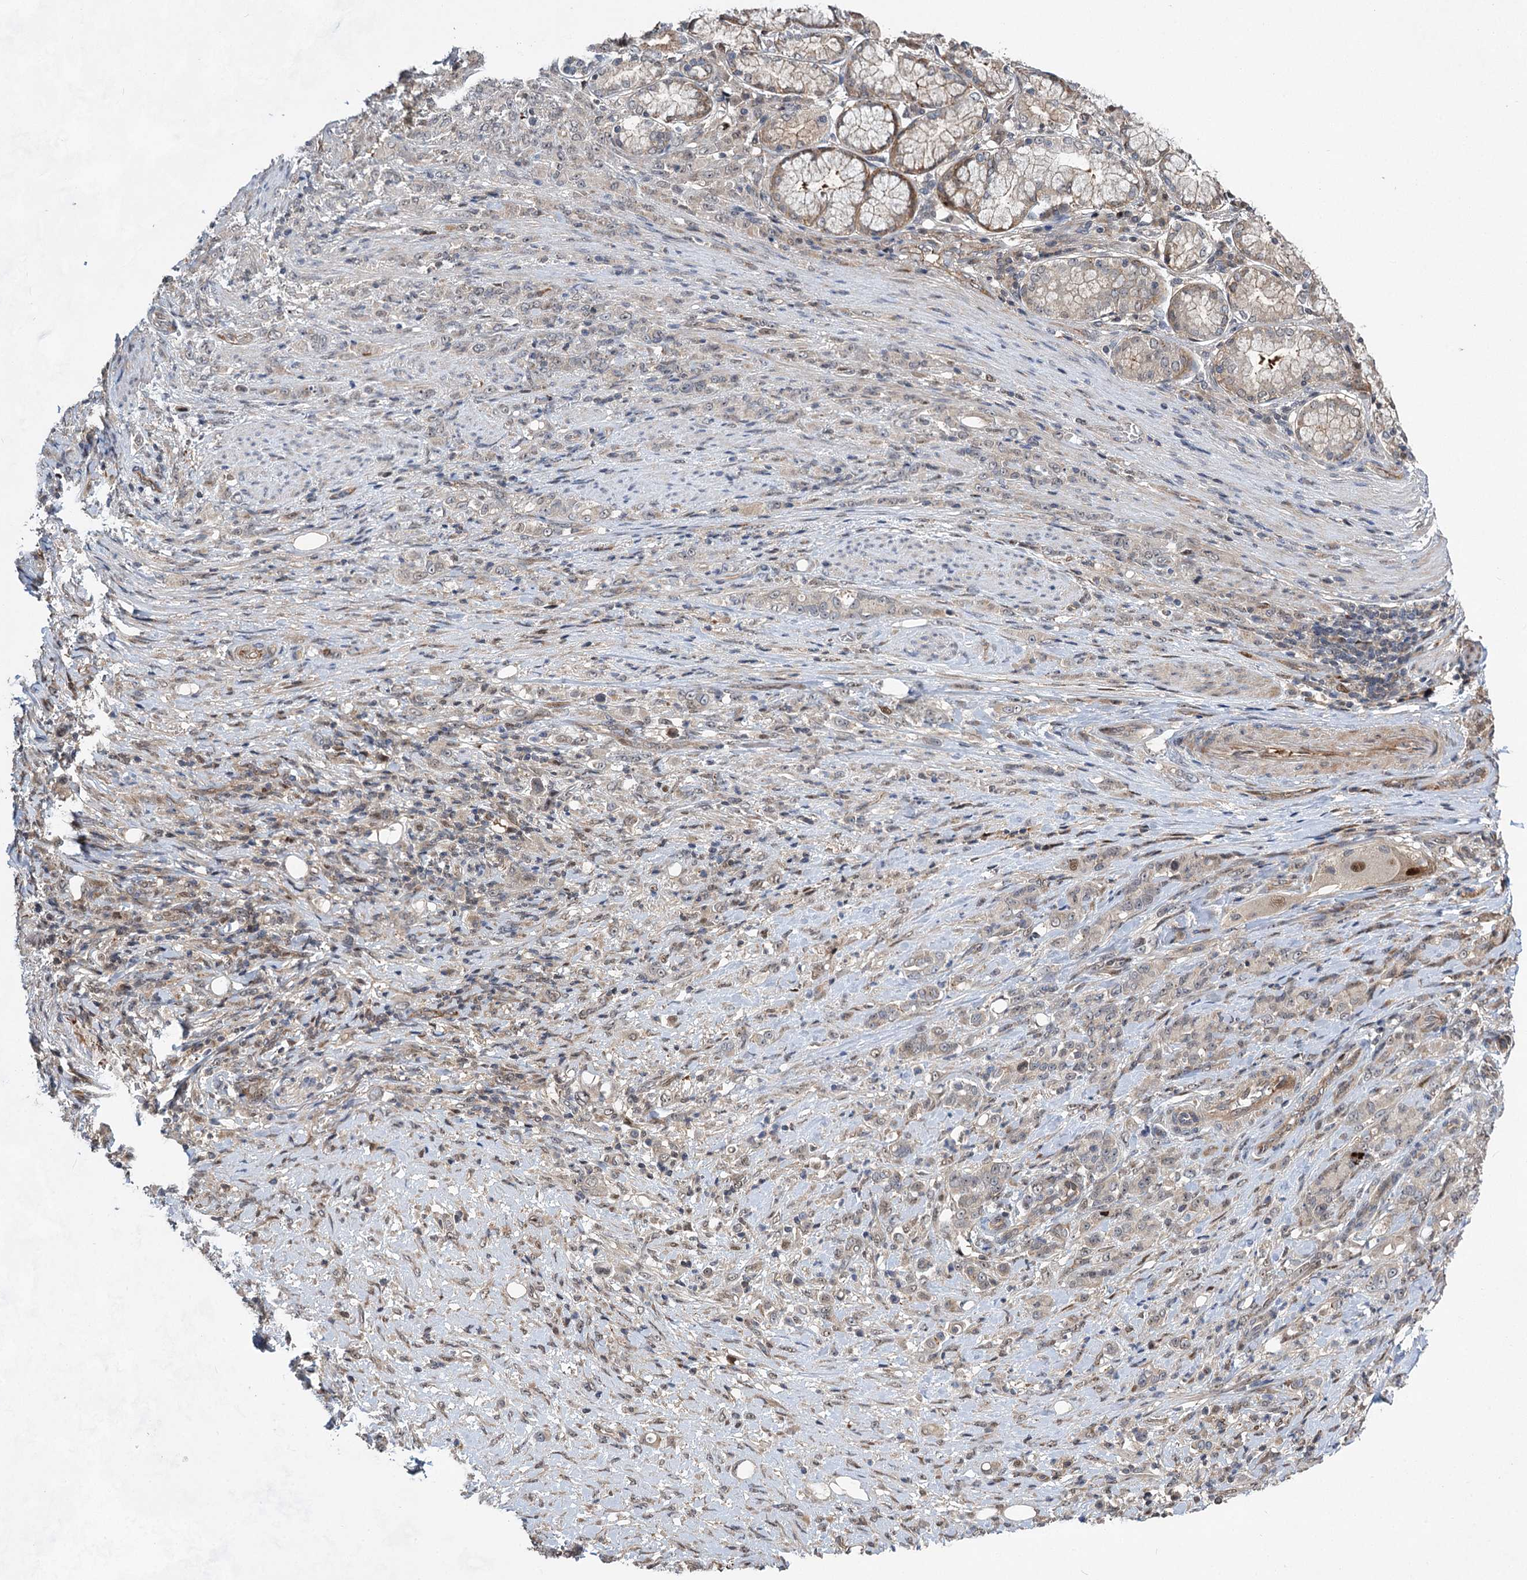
{"staining": {"intensity": "negative", "quantity": "none", "location": "none"}, "tissue": "stomach cancer", "cell_type": "Tumor cells", "image_type": "cancer", "snomed": [{"axis": "morphology", "description": "Adenocarcinoma, NOS"}, {"axis": "topography", "description": "Stomach"}], "caption": "Human stomach cancer stained for a protein using immunohistochemistry (IHC) demonstrates no expression in tumor cells.", "gene": "GPBP1", "patient": {"sex": "female", "age": 79}}